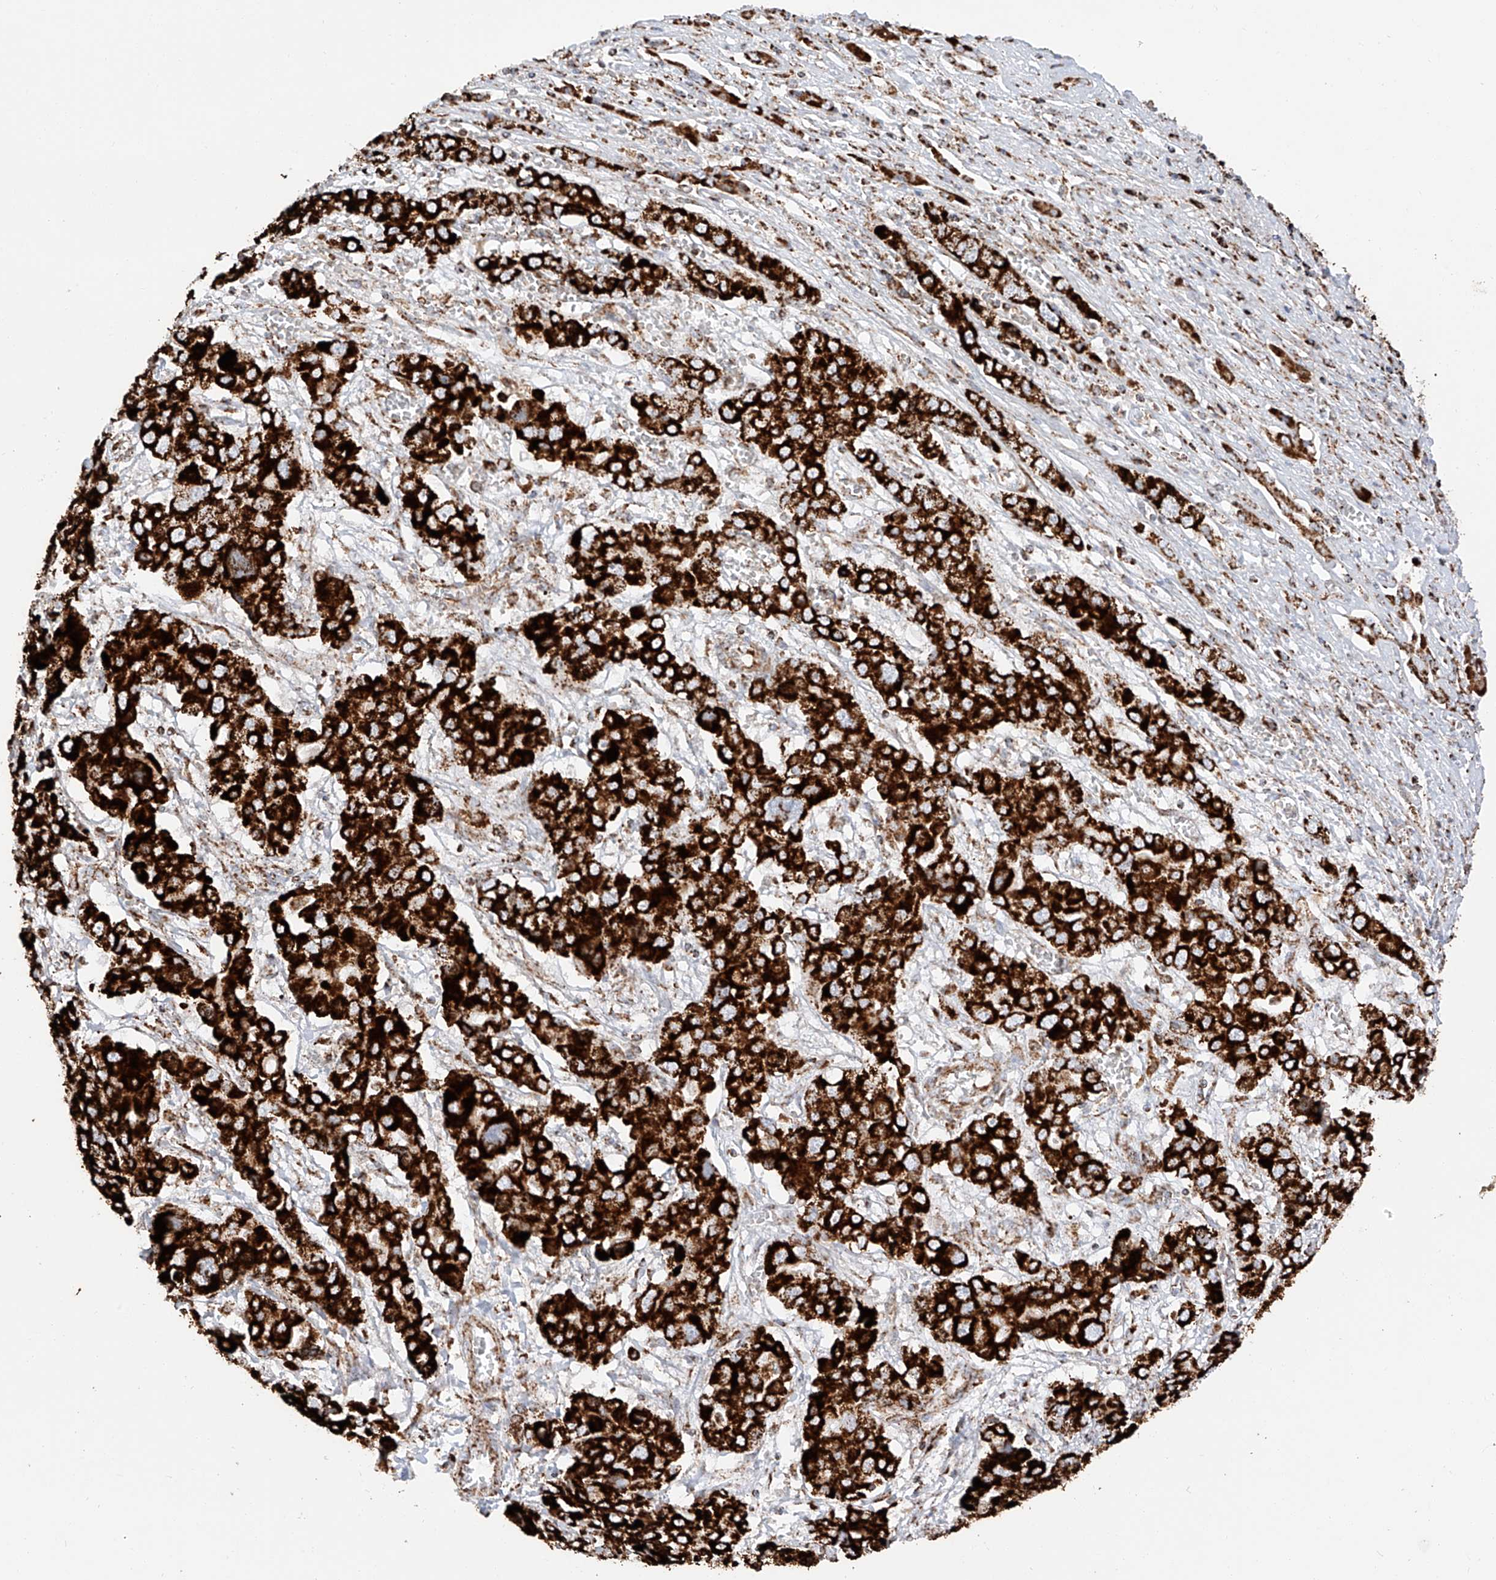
{"staining": {"intensity": "strong", "quantity": ">75%", "location": "cytoplasmic/membranous"}, "tissue": "liver cancer", "cell_type": "Tumor cells", "image_type": "cancer", "snomed": [{"axis": "morphology", "description": "Cholangiocarcinoma"}, {"axis": "topography", "description": "Liver"}], "caption": "Immunohistochemistry (IHC) image of liver cancer stained for a protein (brown), which demonstrates high levels of strong cytoplasmic/membranous staining in approximately >75% of tumor cells.", "gene": "TTC27", "patient": {"sex": "male", "age": 67}}